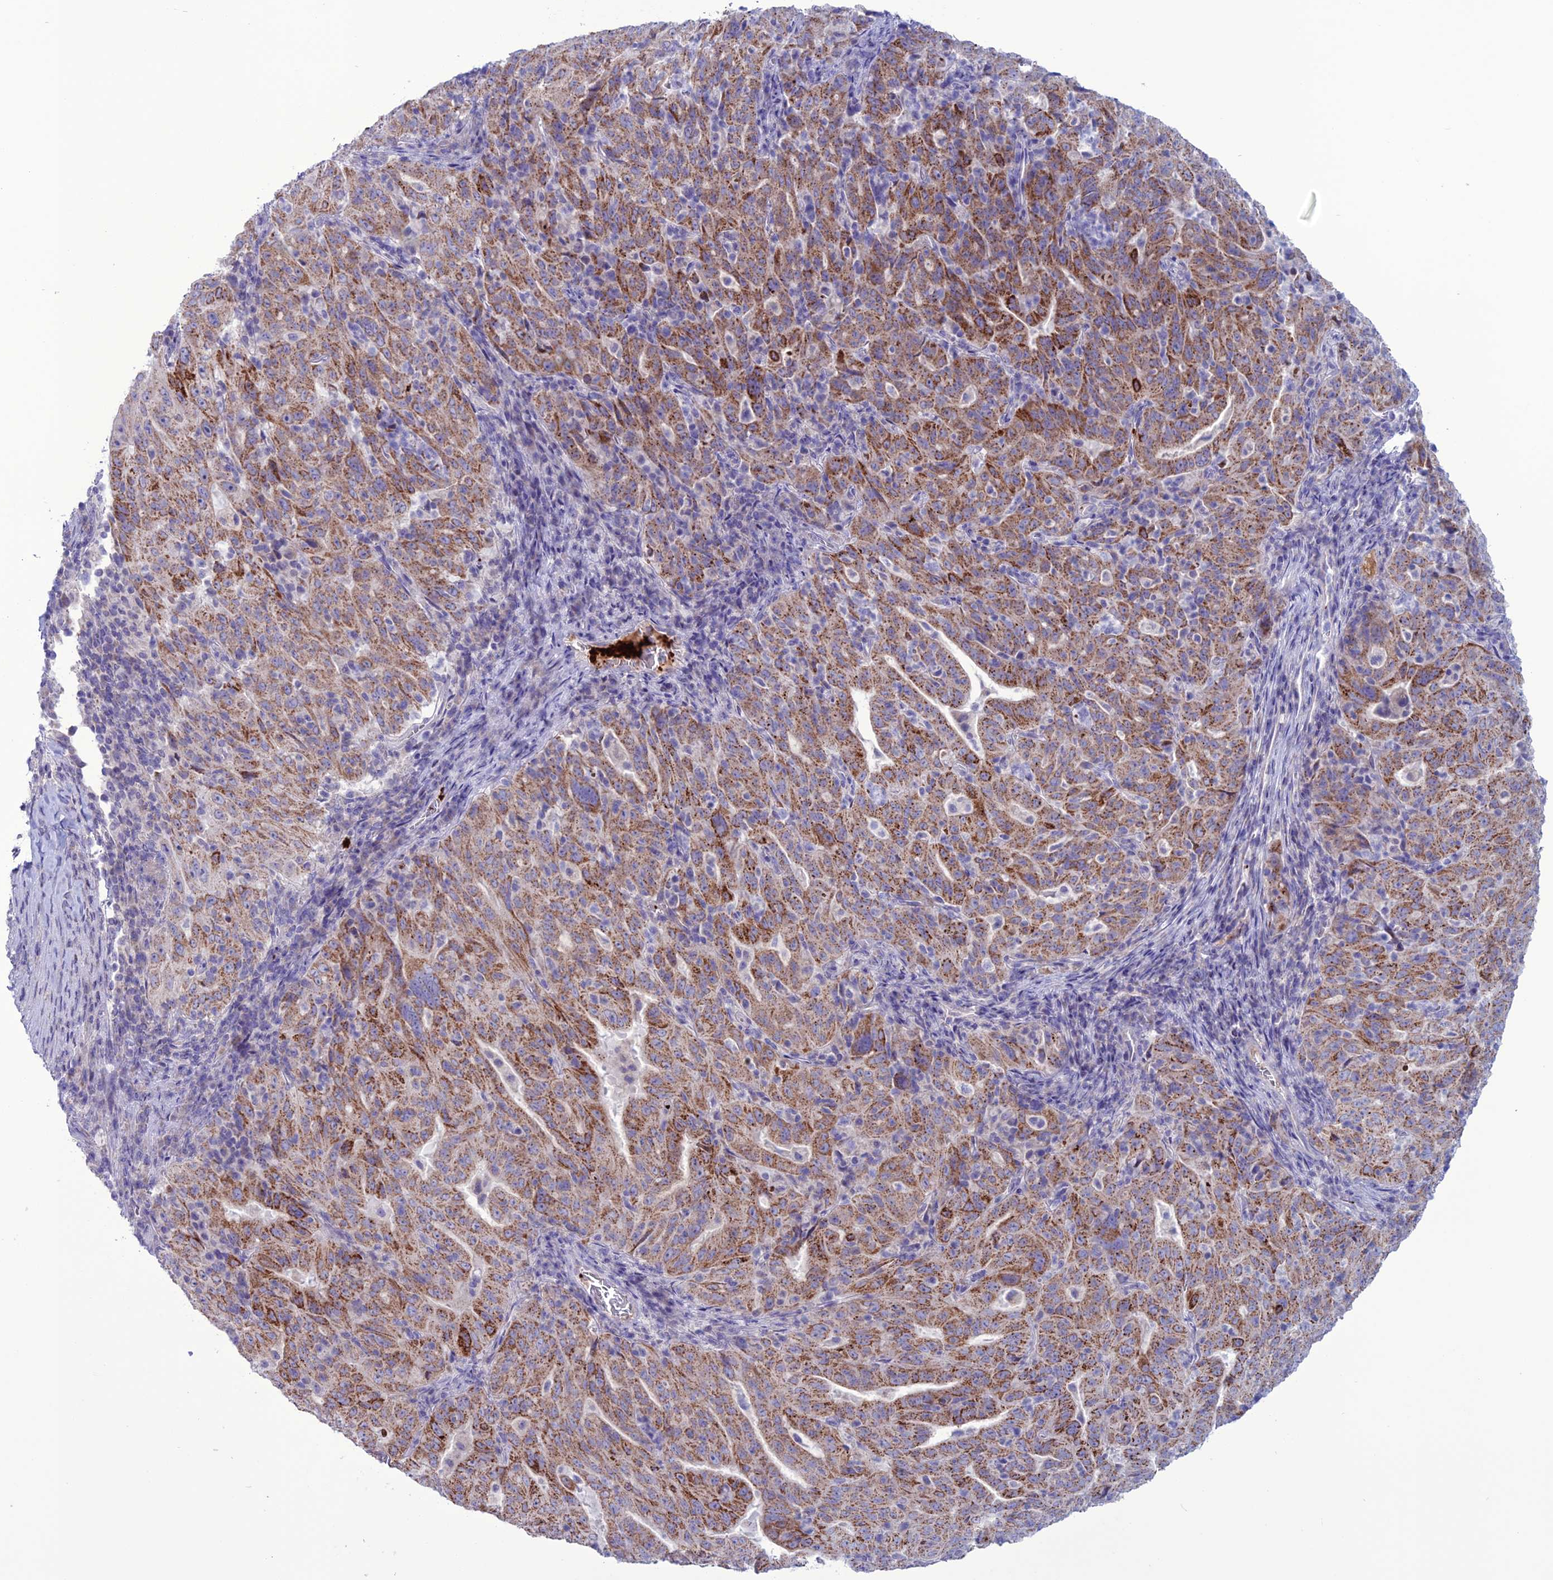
{"staining": {"intensity": "strong", "quantity": ">75%", "location": "cytoplasmic/membranous"}, "tissue": "pancreatic cancer", "cell_type": "Tumor cells", "image_type": "cancer", "snomed": [{"axis": "morphology", "description": "Adenocarcinoma, NOS"}, {"axis": "topography", "description": "Pancreas"}], "caption": "Pancreatic cancer was stained to show a protein in brown. There is high levels of strong cytoplasmic/membranous staining in approximately >75% of tumor cells.", "gene": "C21orf140", "patient": {"sex": "male", "age": 63}}